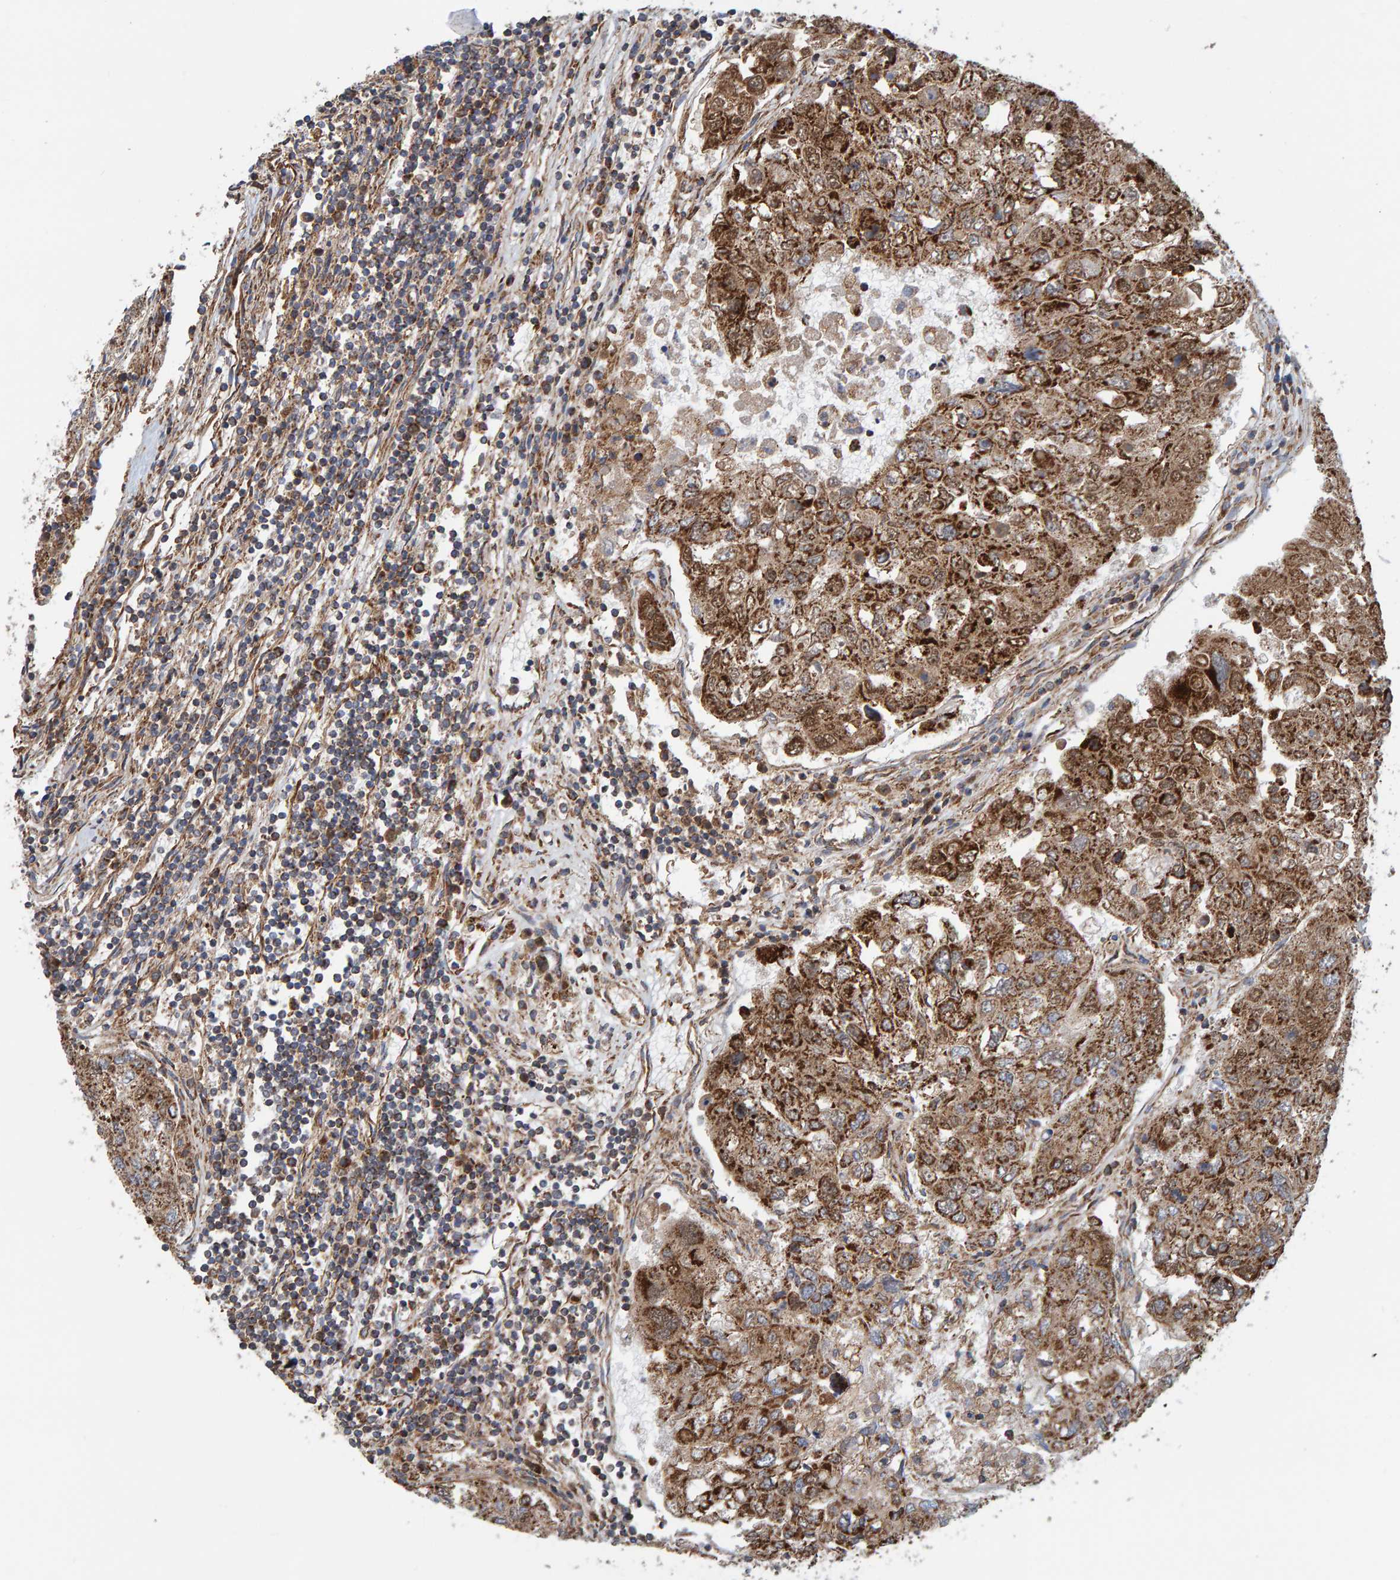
{"staining": {"intensity": "strong", "quantity": ">75%", "location": "cytoplasmic/membranous"}, "tissue": "urothelial cancer", "cell_type": "Tumor cells", "image_type": "cancer", "snomed": [{"axis": "morphology", "description": "Urothelial carcinoma, High grade"}, {"axis": "topography", "description": "Lymph node"}, {"axis": "topography", "description": "Urinary bladder"}], "caption": "Human urothelial carcinoma (high-grade) stained with a brown dye reveals strong cytoplasmic/membranous positive positivity in approximately >75% of tumor cells.", "gene": "MRPL45", "patient": {"sex": "male", "age": 51}}